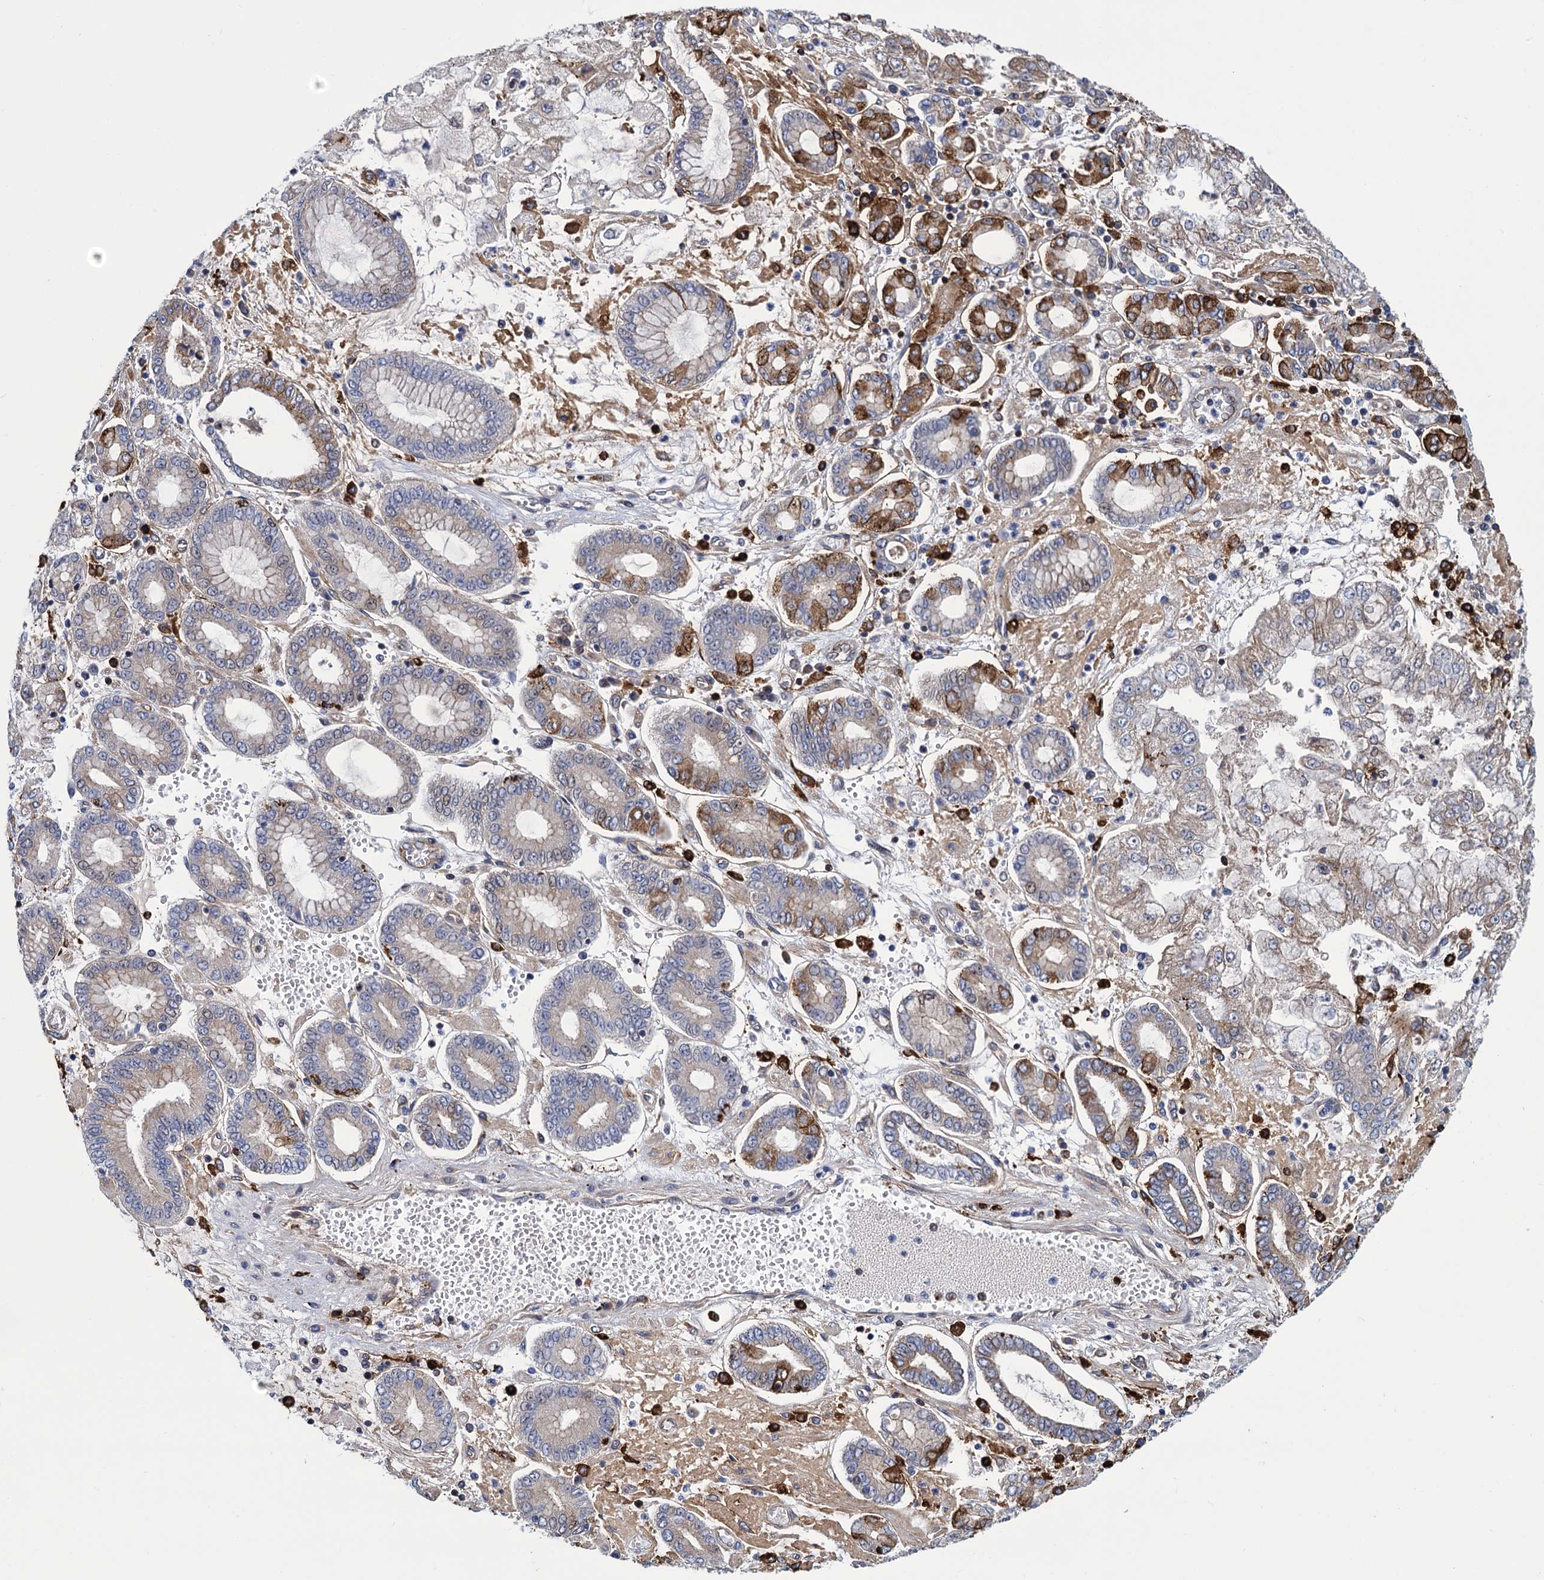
{"staining": {"intensity": "moderate", "quantity": "<25%", "location": "cytoplasmic/membranous"}, "tissue": "stomach cancer", "cell_type": "Tumor cells", "image_type": "cancer", "snomed": [{"axis": "morphology", "description": "Adenocarcinoma, NOS"}, {"axis": "topography", "description": "Stomach"}], "caption": "DAB immunohistochemical staining of human stomach cancer reveals moderate cytoplasmic/membranous protein positivity in approximately <25% of tumor cells.", "gene": "DNHD1", "patient": {"sex": "male", "age": 76}}